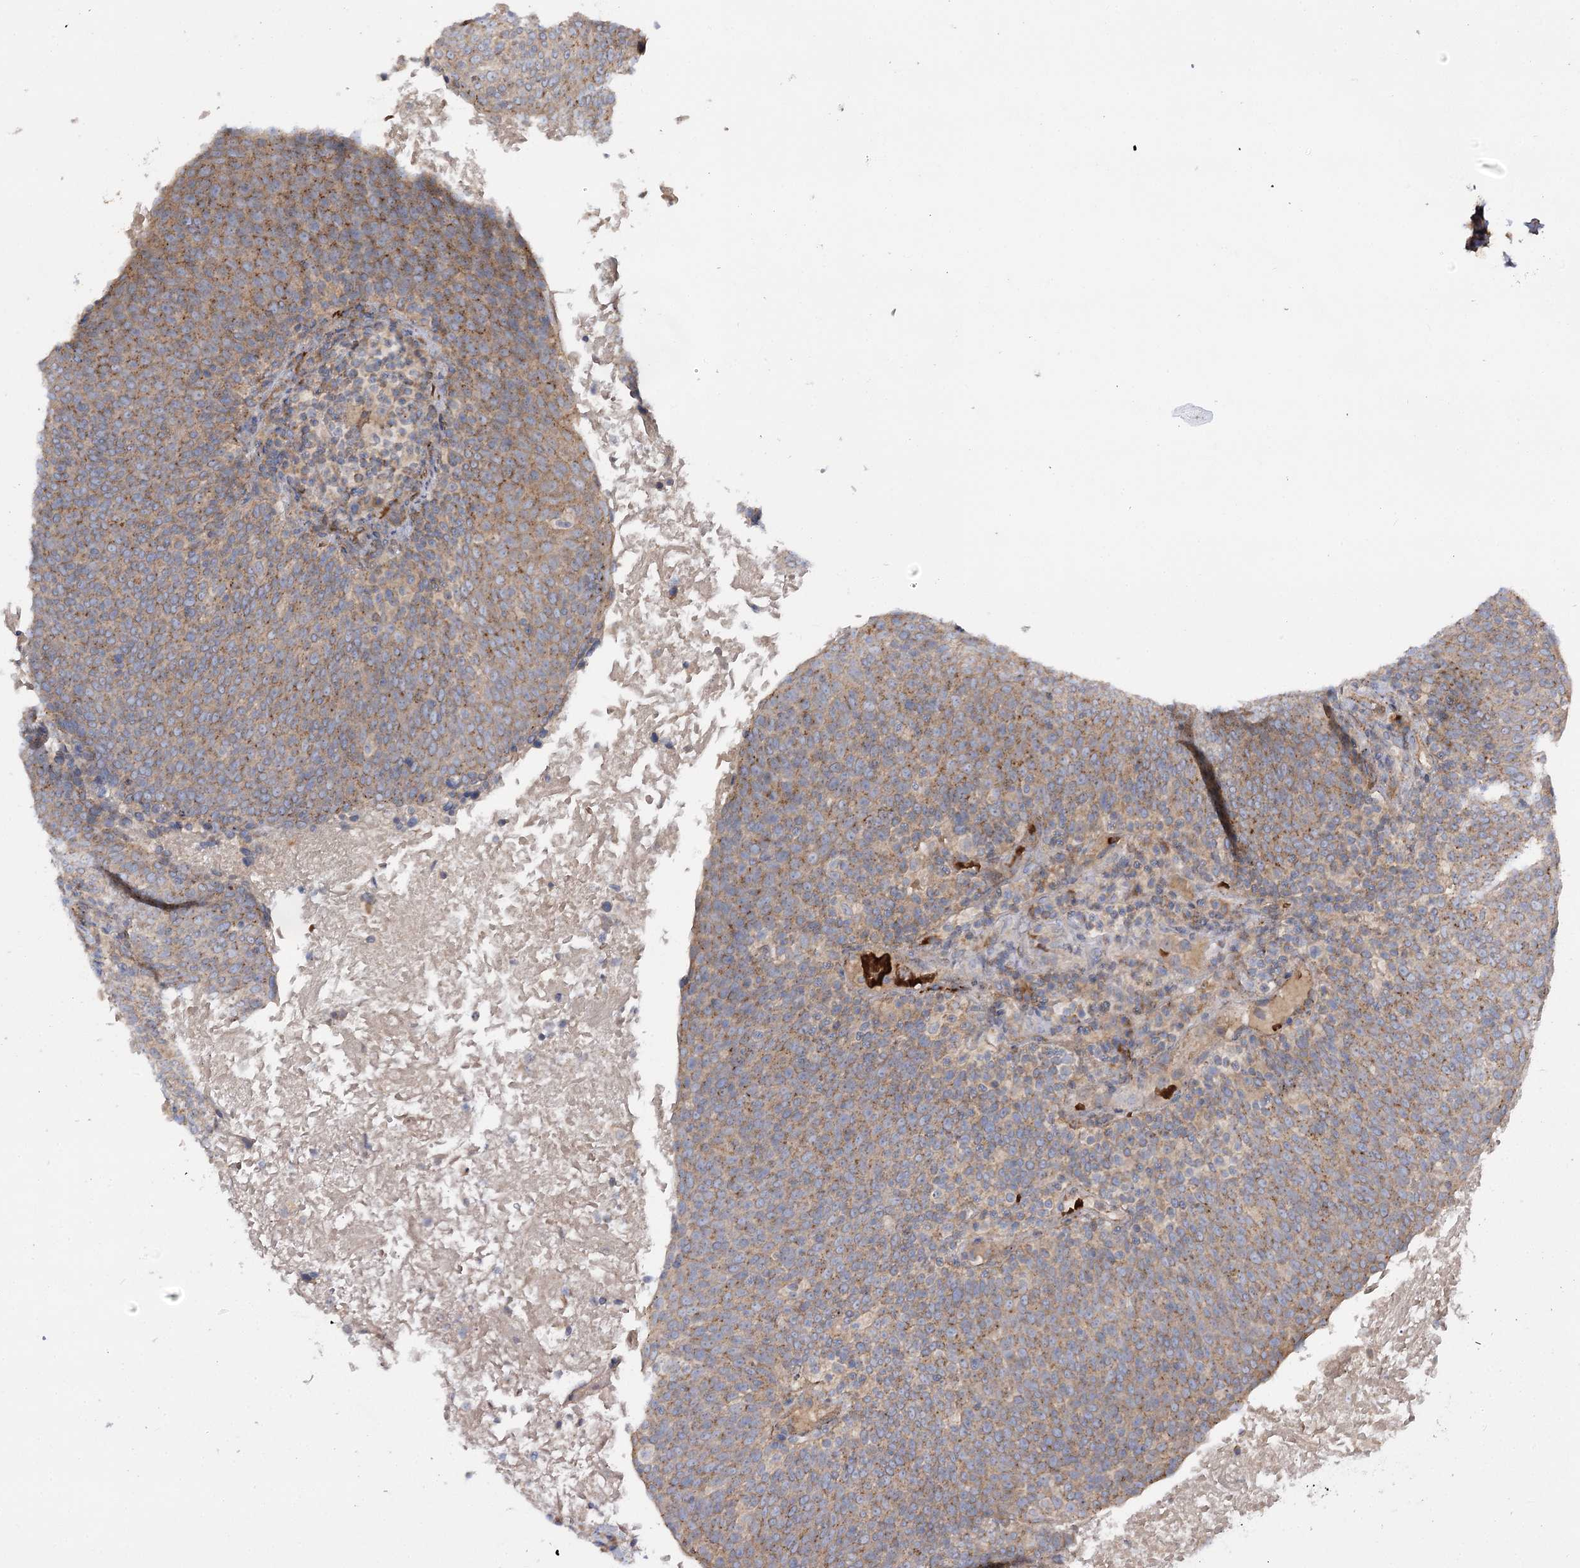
{"staining": {"intensity": "moderate", "quantity": ">75%", "location": "cytoplasmic/membranous"}, "tissue": "head and neck cancer", "cell_type": "Tumor cells", "image_type": "cancer", "snomed": [{"axis": "morphology", "description": "Squamous cell carcinoma, NOS"}, {"axis": "morphology", "description": "Squamous cell carcinoma, metastatic, NOS"}, {"axis": "topography", "description": "Lymph node"}, {"axis": "topography", "description": "Head-Neck"}], "caption": "High-magnification brightfield microscopy of head and neck metastatic squamous cell carcinoma stained with DAB (brown) and counterstained with hematoxylin (blue). tumor cells exhibit moderate cytoplasmic/membranous expression is present in about>75% of cells. (IHC, brightfield microscopy, high magnification).", "gene": "KIAA0825", "patient": {"sex": "male", "age": 62}}